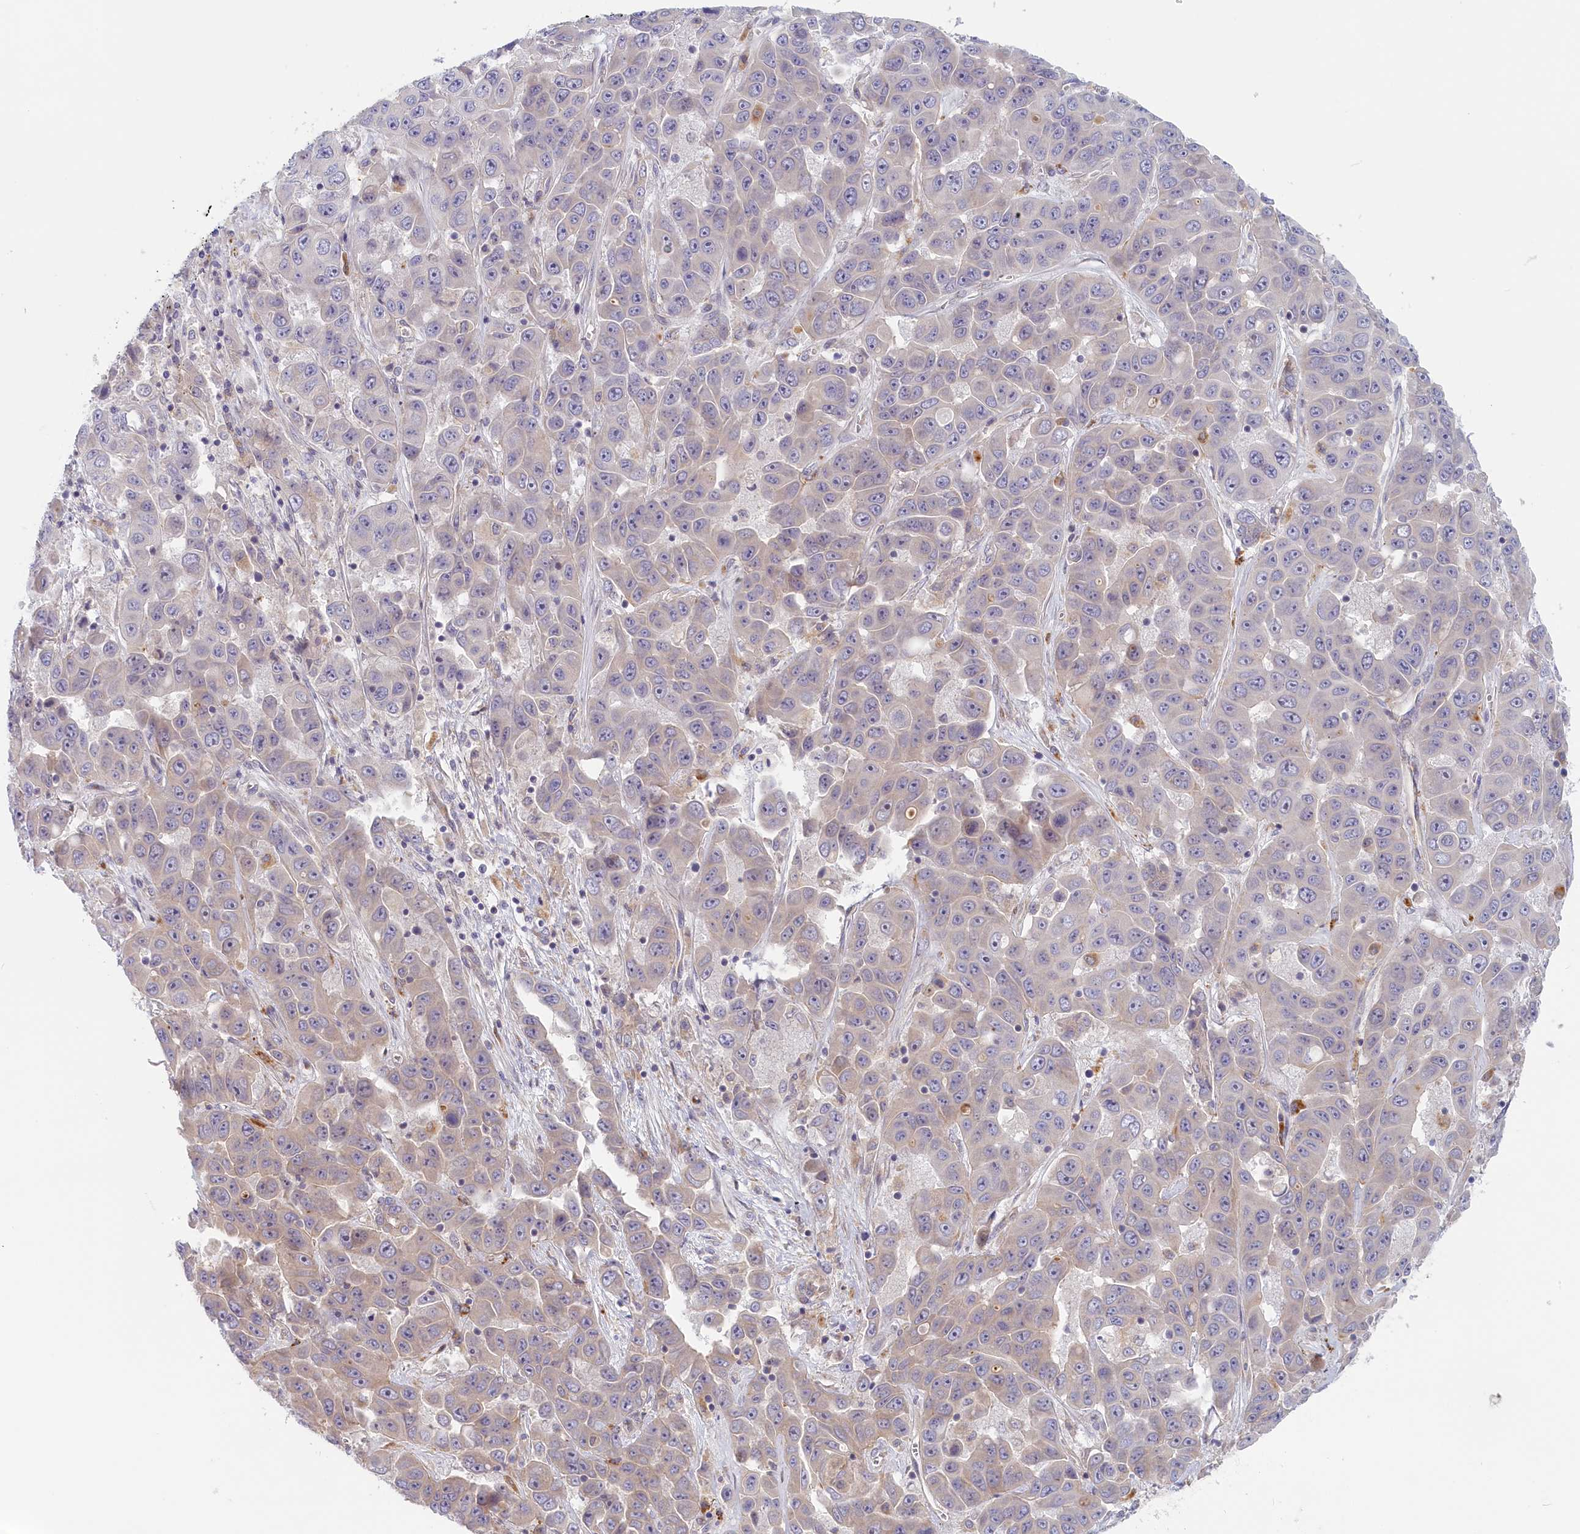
{"staining": {"intensity": "negative", "quantity": "none", "location": "none"}, "tissue": "liver cancer", "cell_type": "Tumor cells", "image_type": "cancer", "snomed": [{"axis": "morphology", "description": "Cholangiocarcinoma"}, {"axis": "topography", "description": "Liver"}], "caption": "The IHC photomicrograph has no significant positivity in tumor cells of liver cancer tissue.", "gene": "STX16", "patient": {"sex": "female", "age": 52}}